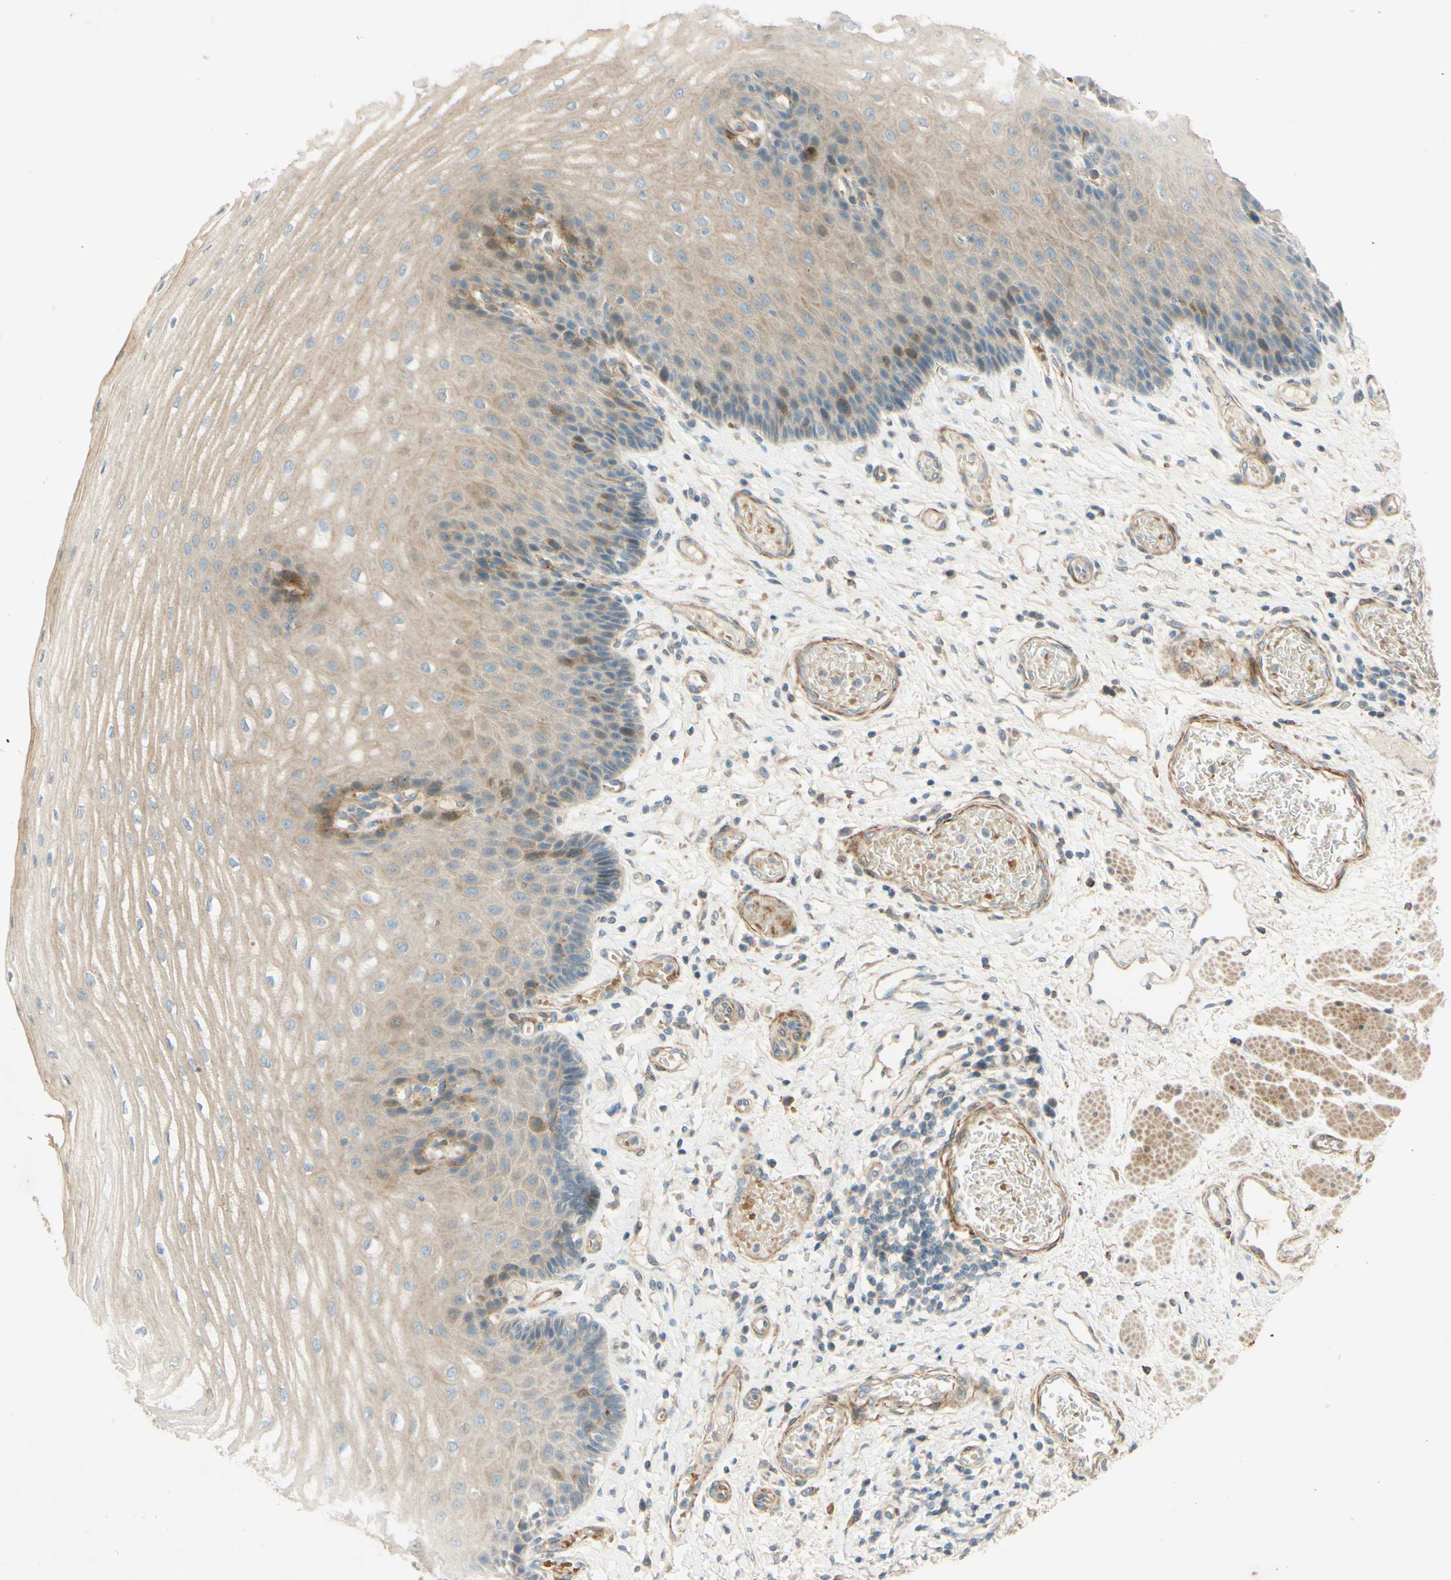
{"staining": {"intensity": "weak", "quantity": ">75%", "location": "cytoplasmic/membranous"}, "tissue": "esophagus", "cell_type": "Squamous epithelial cells", "image_type": "normal", "snomed": [{"axis": "morphology", "description": "Normal tissue, NOS"}, {"axis": "topography", "description": "Esophagus"}], "caption": "High-power microscopy captured an IHC histopathology image of normal esophagus, revealing weak cytoplasmic/membranous expression in about >75% of squamous epithelial cells. (Brightfield microscopy of DAB IHC at high magnification).", "gene": "ADAM17", "patient": {"sex": "male", "age": 54}}